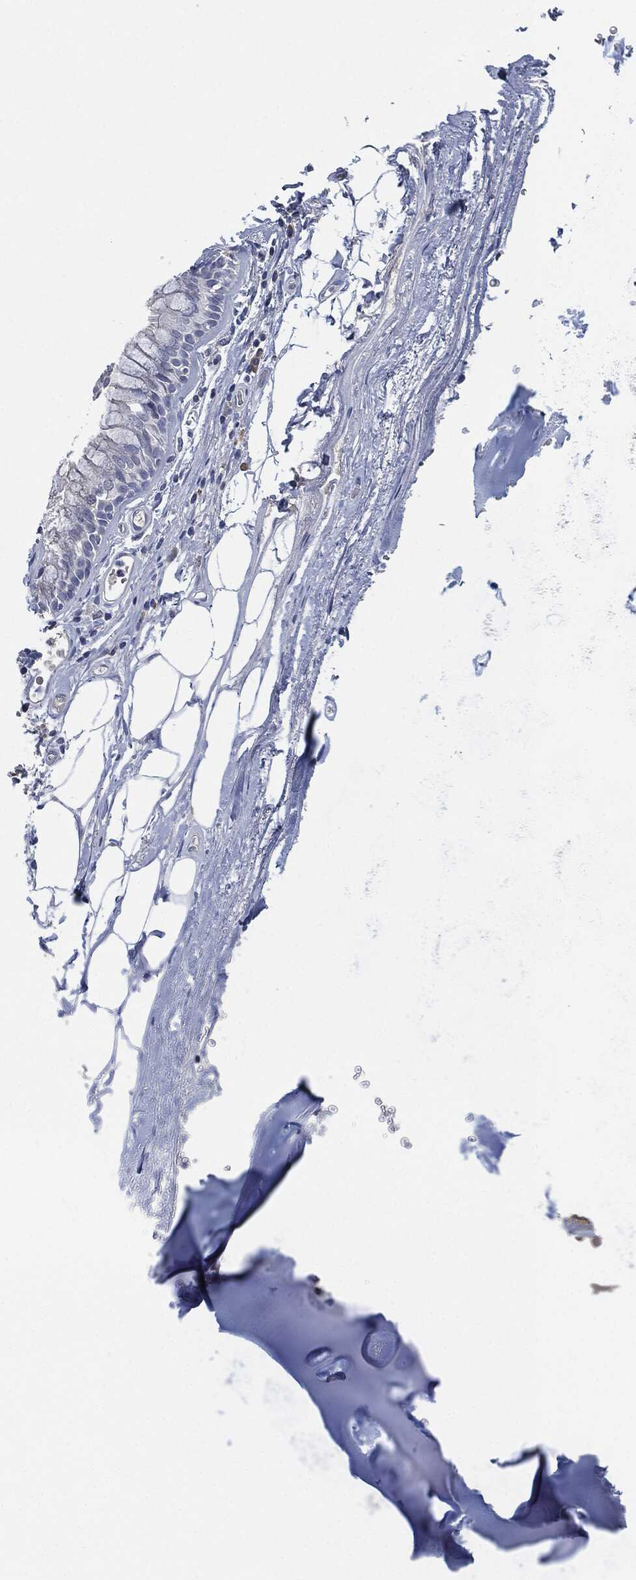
{"staining": {"intensity": "negative", "quantity": "none", "location": "none"}, "tissue": "bronchus", "cell_type": "Respiratory epithelial cells", "image_type": "normal", "snomed": [{"axis": "morphology", "description": "Normal tissue, NOS"}, {"axis": "topography", "description": "Bronchus"}], "caption": "IHC photomicrograph of normal bronchus: bronchus stained with DAB demonstrates no significant protein expression in respiratory epithelial cells.", "gene": "IL2RG", "patient": {"sex": "male", "age": 82}}